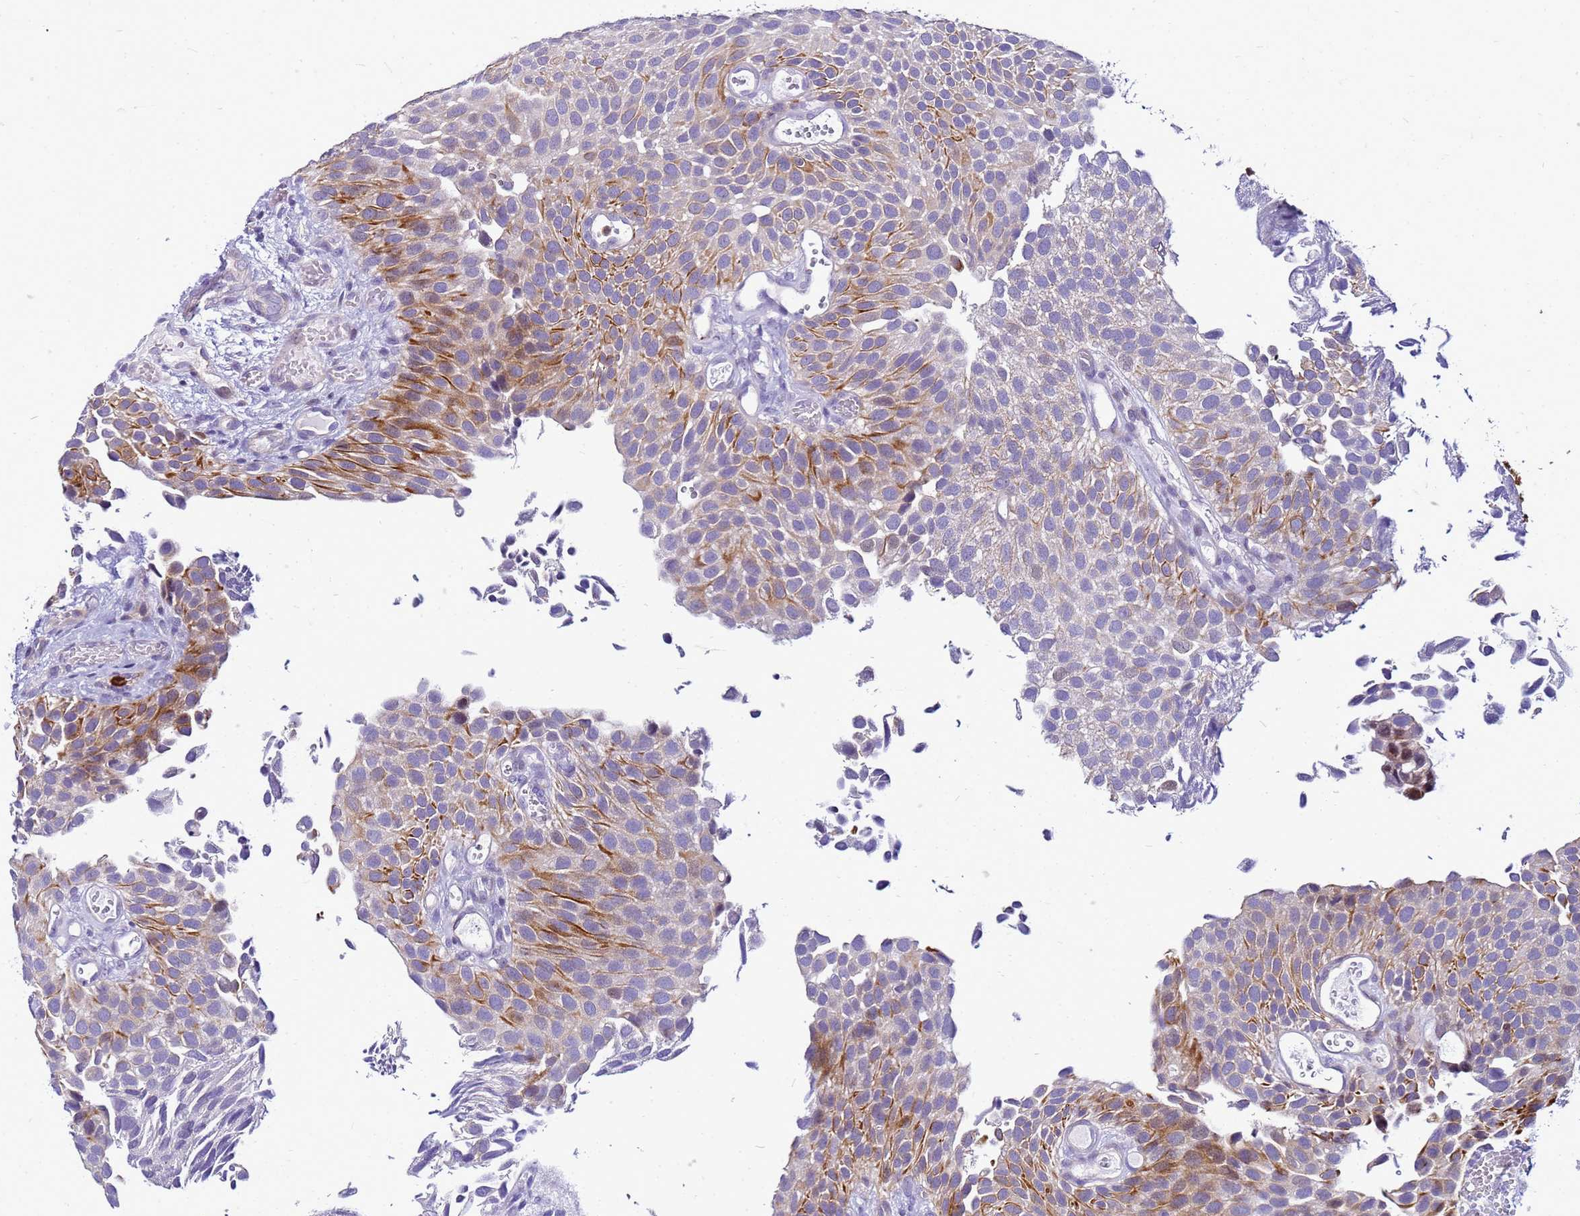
{"staining": {"intensity": "moderate", "quantity": "<25%", "location": "cytoplasmic/membranous"}, "tissue": "urothelial cancer", "cell_type": "Tumor cells", "image_type": "cancer", "snomed": [{"axis": "morphology", "description": "Urothelial carcinoma, Low grade"}, {"axis": "topography", "description": "Urinary bladder"}], "caption": "IHC micrograph of human low-grade urothelial carcinoma stained for a protein (brown), which exhibits low levels of moderate cytoplasmic/membranous expression in about <25% of tumor cells.", "gene": "VPS4B", "patient": {"sex": "male", "age": 89}}